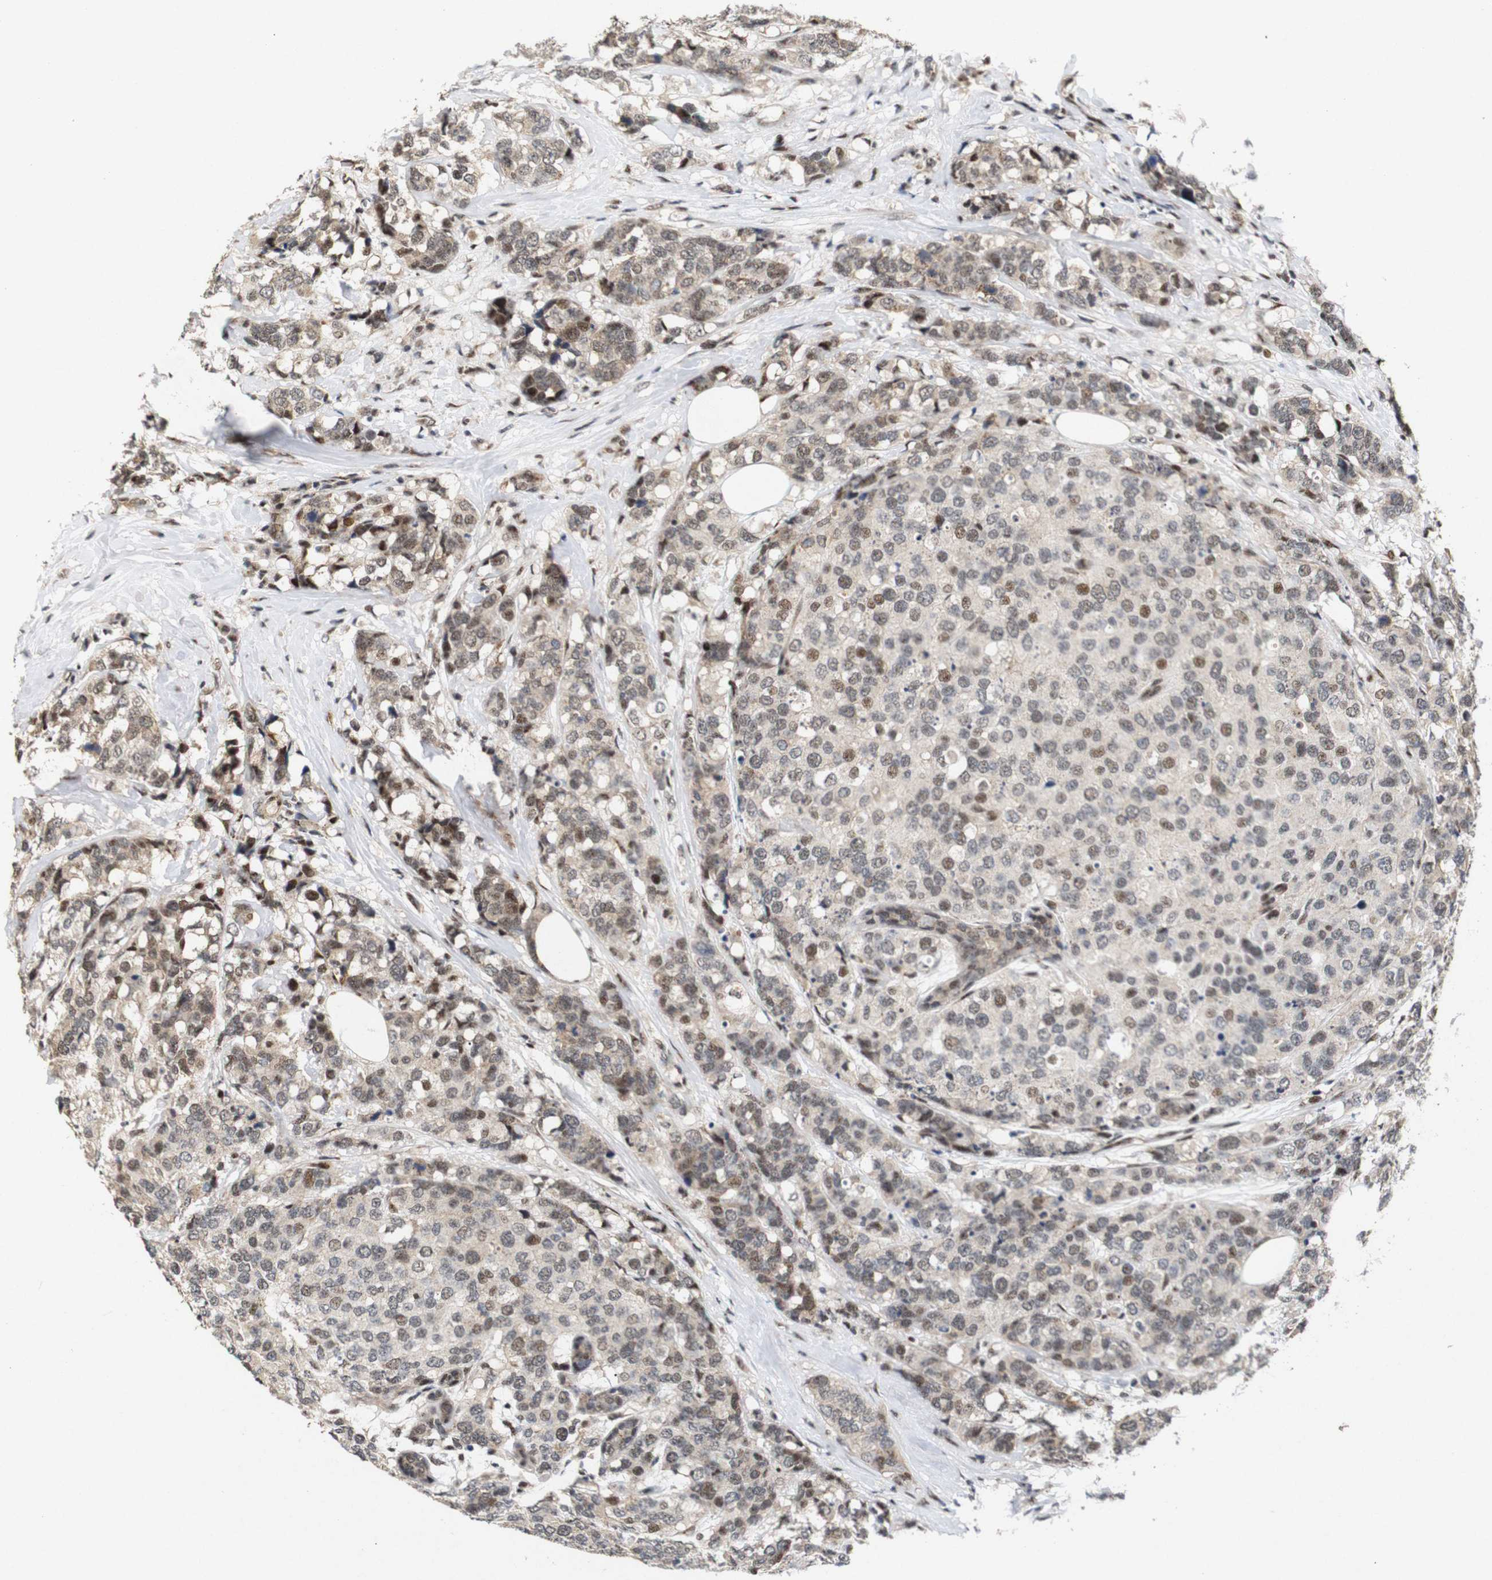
{"staining": {"intensity": "moderate", "quantity": ">75%", "location": "cytoplasmic/membranous,nuclear"}, "tissue": "breast cancer", "cell_type": "Tumor cells", "image_type": "cancer", "snomed": [{"axis": "morphology", "description": "Lobular carcinoma"}, {"axis": "topography", "description": "Breast"}], "caption": "This is a micrograph of immunohistochemistry staining of breast cancer, which shows moderate staining in the cytoplasmic/membranous and nuclear of tumor cells.", "gene": "PYM1", "patient": {"sex": "female", "age": 59}}